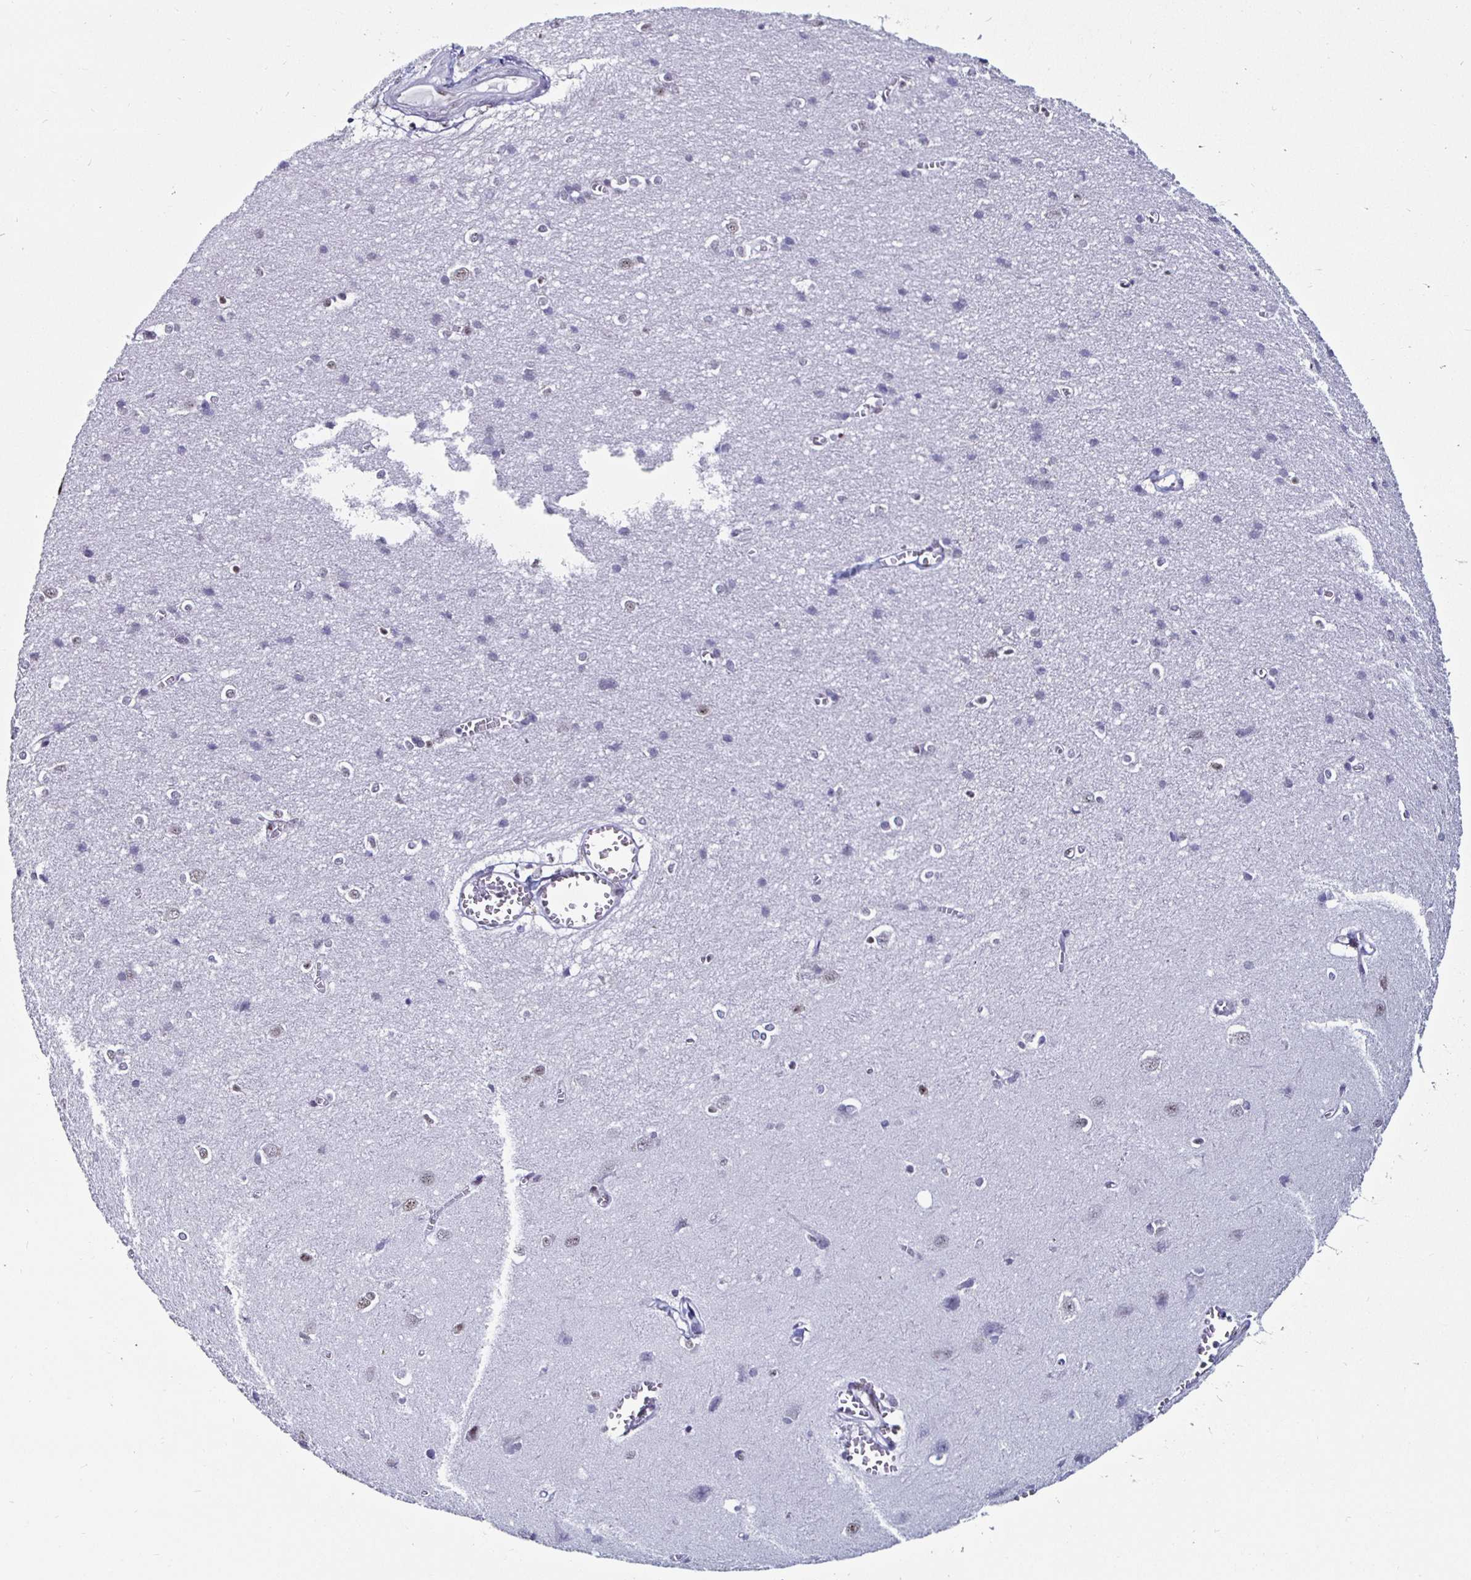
{"staining": {"intensity": "negative", "quantity": "none", "location": "none"}, "tissue": "cerebral cortex", "cell_type": "Endothelial cells", "image_type": "normal", "snomed": [{"axis": "morphology", "description": "Normal tissue, NOS"}, {"axis": "topography", "description": "Cerebral cortex"}], "caption": "A high-resolution micrograph shows immunohistochemistry (IHC) staining of unremarkable cerebral cortex, which displays no significant expression in endothelial cells.", "gene": "DDX39B", "patient": {"sex": "male", "age": 37}}